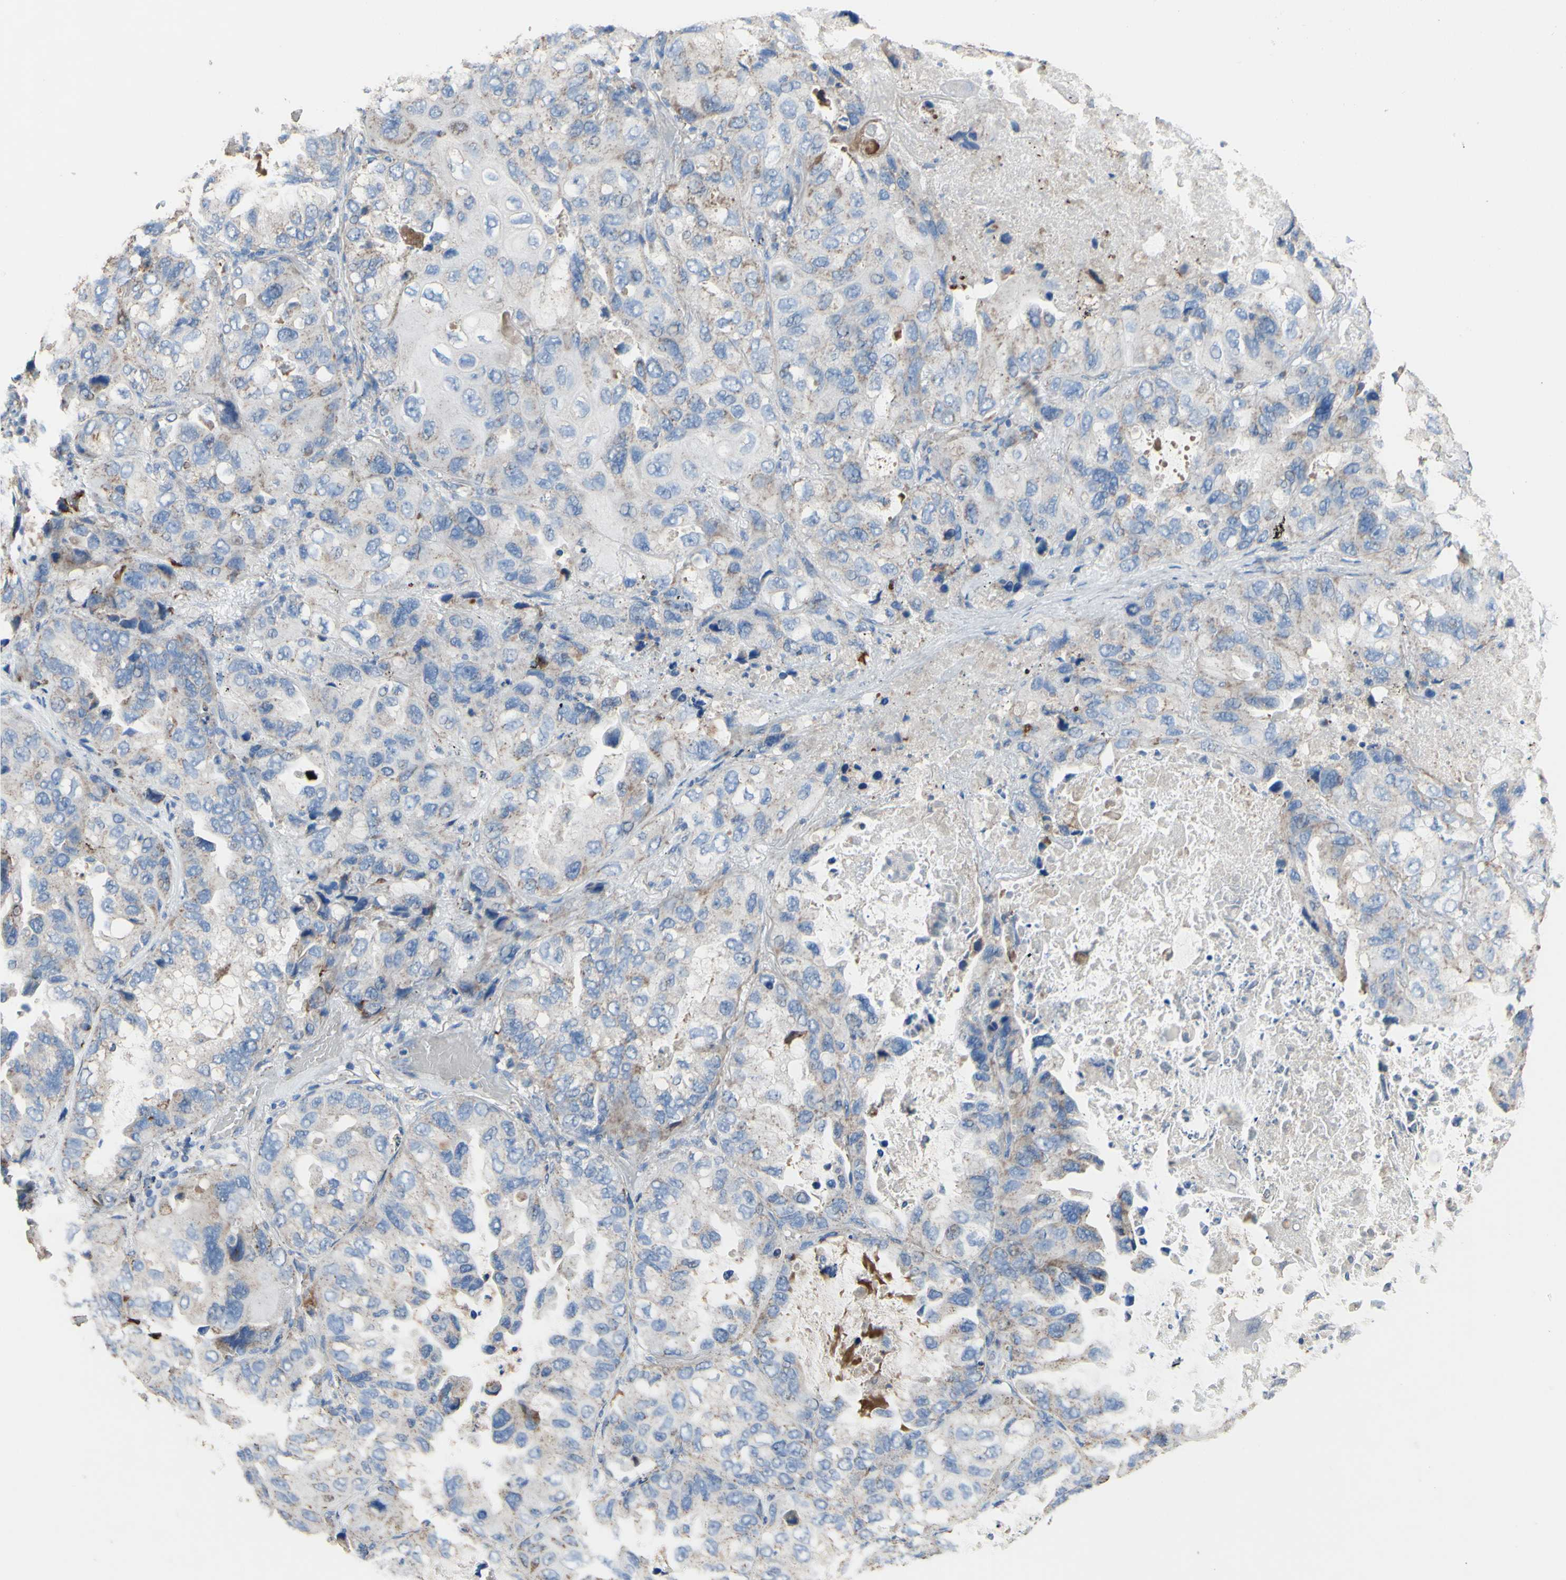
{"staining": {"intensity": "weak", "quantity": "<25%", "location": "cytoplasmic/membranous"}, "tissue": "lung cancer", "cell_type": "Tumor cells", "image_type": "cancer", "snomed": [{"axis": "morphology", "description": "Squamous cell carcinoma, NOS"}, {"axis": "topography", "description": "Lung"}], "caption": "Immunohistochemistry (IHC) of human lung cancer (squamous cell carcinoma) demonstrates no positivity in tumor cells. (DAB (3,3'-diaminobenzidine) immunohistochemistry with hematoxylin counter stain).", "gene": "CMKLR2", "patient": {"sex": "female", "age": 73}}